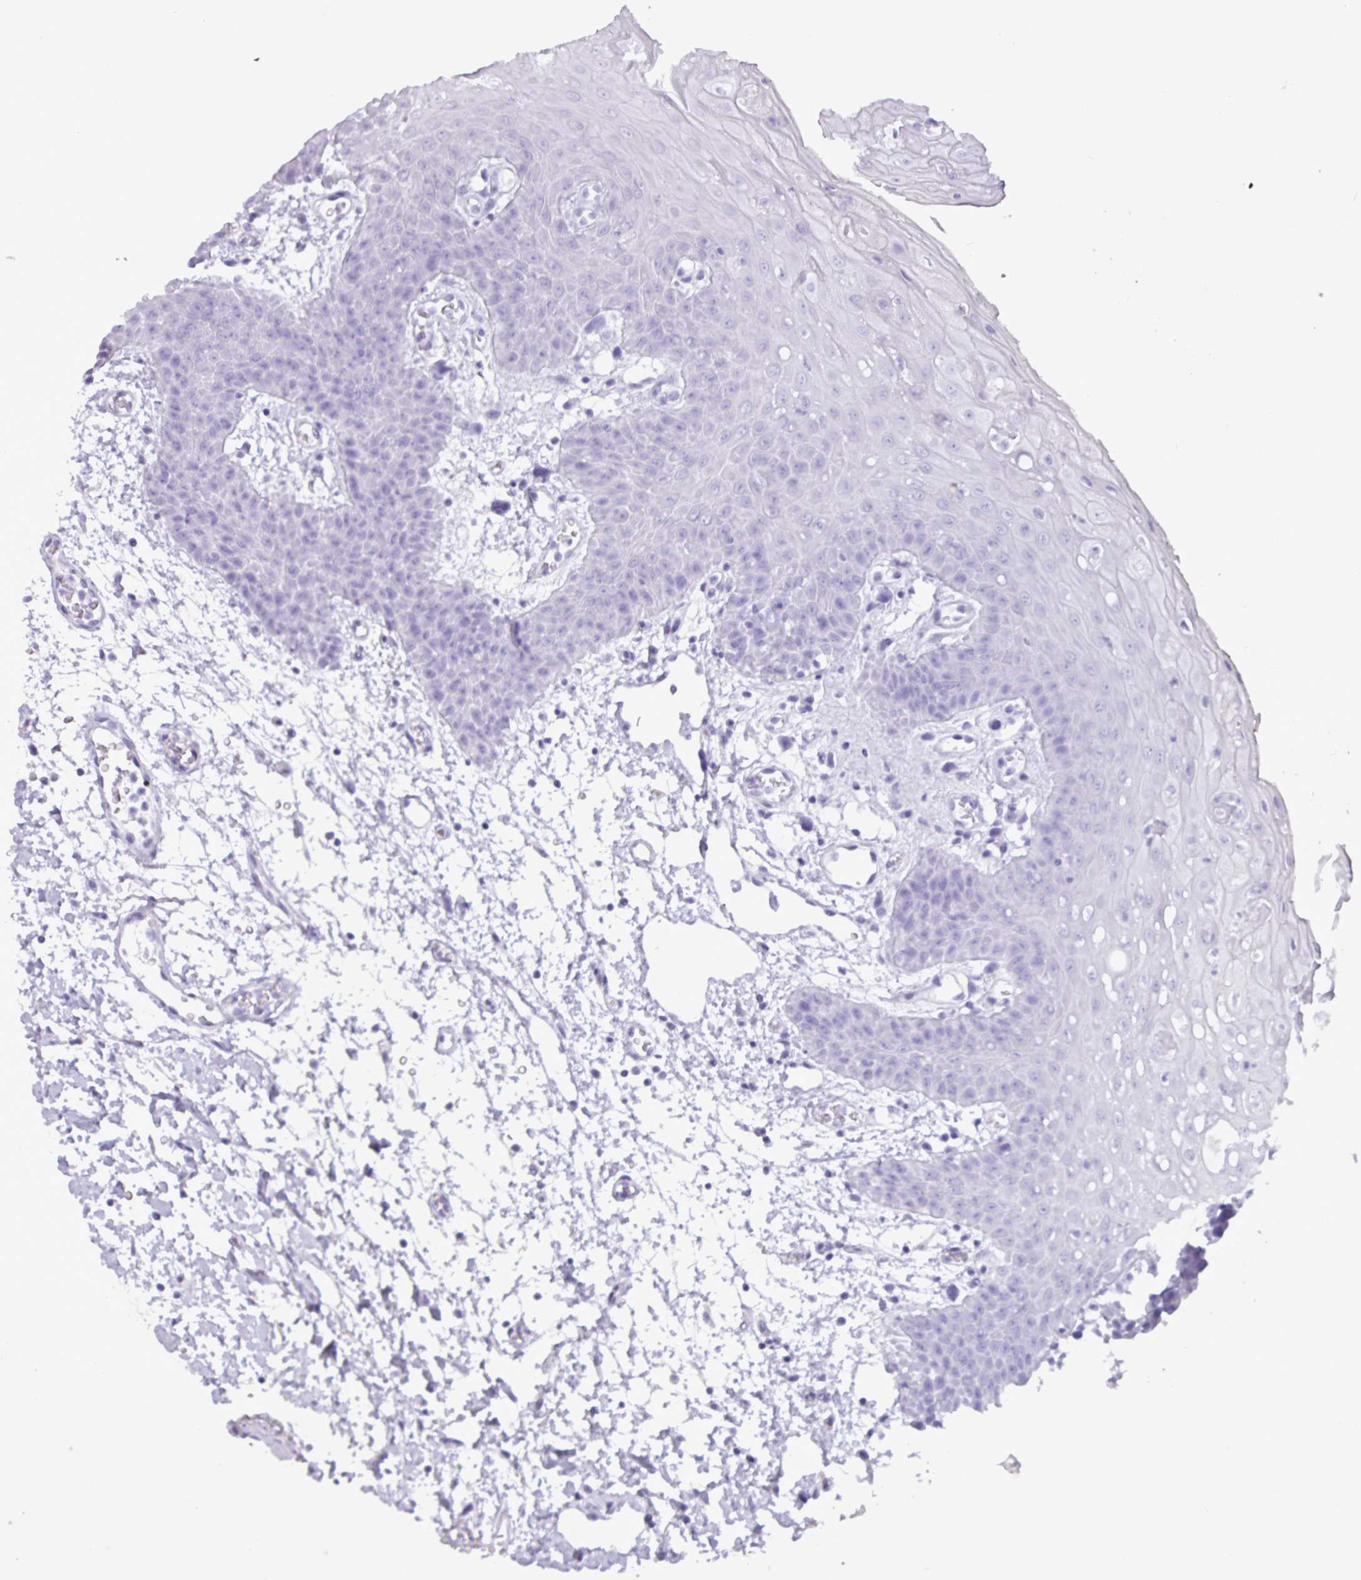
{"staining": {"intensity": "negative", "quantity": "none", "location": "none"}, "tissue": "oral mucosa", "cell_type": "Squamous epithelial cells", "image_type": "normal", "snomed": [{"axis": "morphology", "description": "Normal tissue, NOS"}, {"axis": "topography", "description": "Oral tissue"}, {"axis": "topography", "description": "Tounge, NOS"}], "caption": "Immunohistochemistry (IHC) of normal human oral mucosa displays no positivity in squamous epithelial cells.", "gene": "CKMT2", "patient": {"sex": "female", "age": 59}}